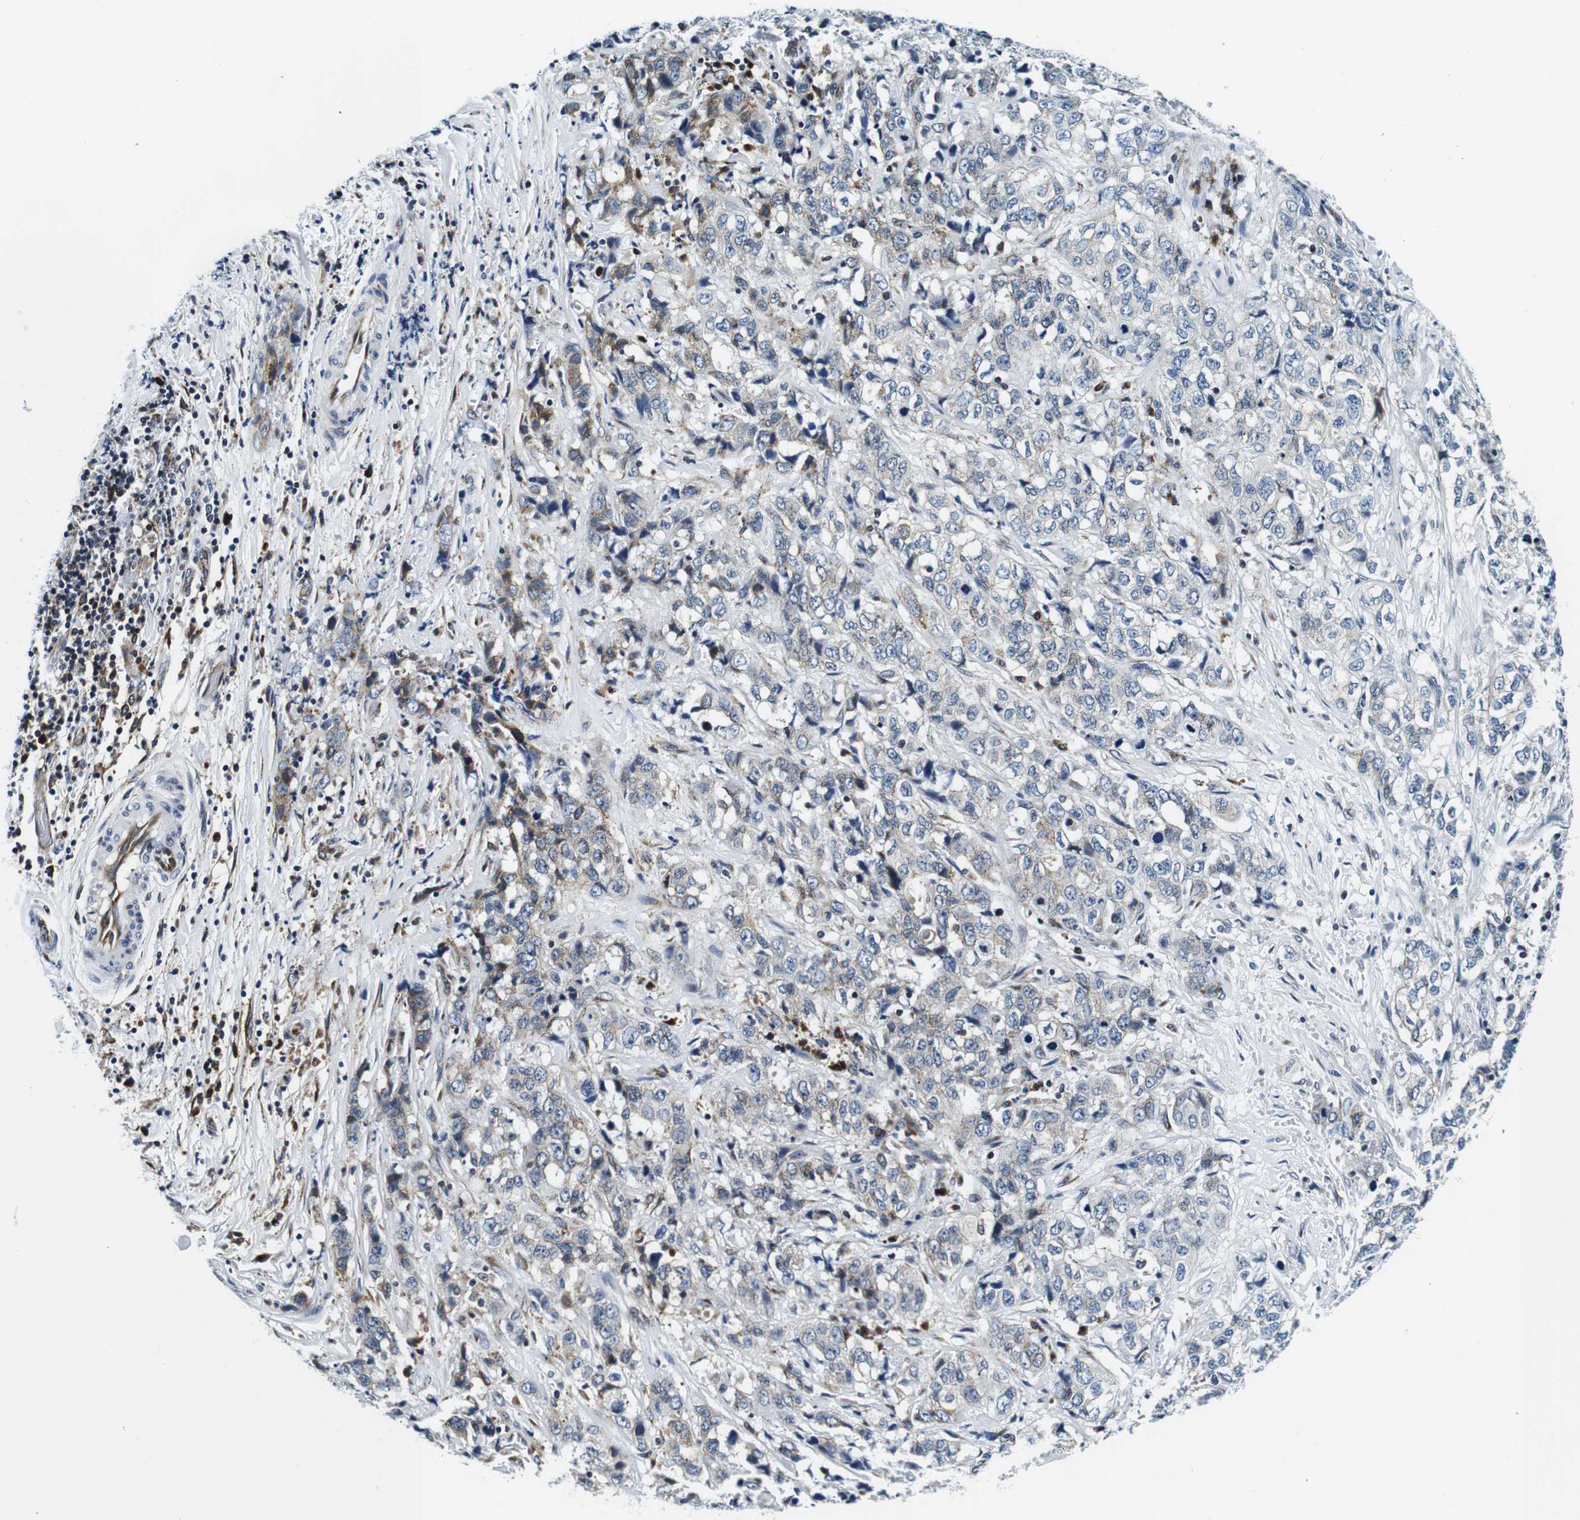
{"staining": {"intensity": "weak", "quantity": "25%-75%", "location": "cytoplasmic/membranous"}, "tissue": "stomach cancer", "cell_type": "Tumor cells", "image_type": "cancer", "snomed": [{"axis": "morphology", "description": "Adenocarcinoma, NOS"}, {"axis": "topography", "description": "Stomach"}], "caption": "Weak cytoplasmic/membranous protein positivity is identified in approximately 25%-75% of tumor cells in stomach cancer.", "gene": "FAR2", "patient": {"sex": "male", "age": 48}}